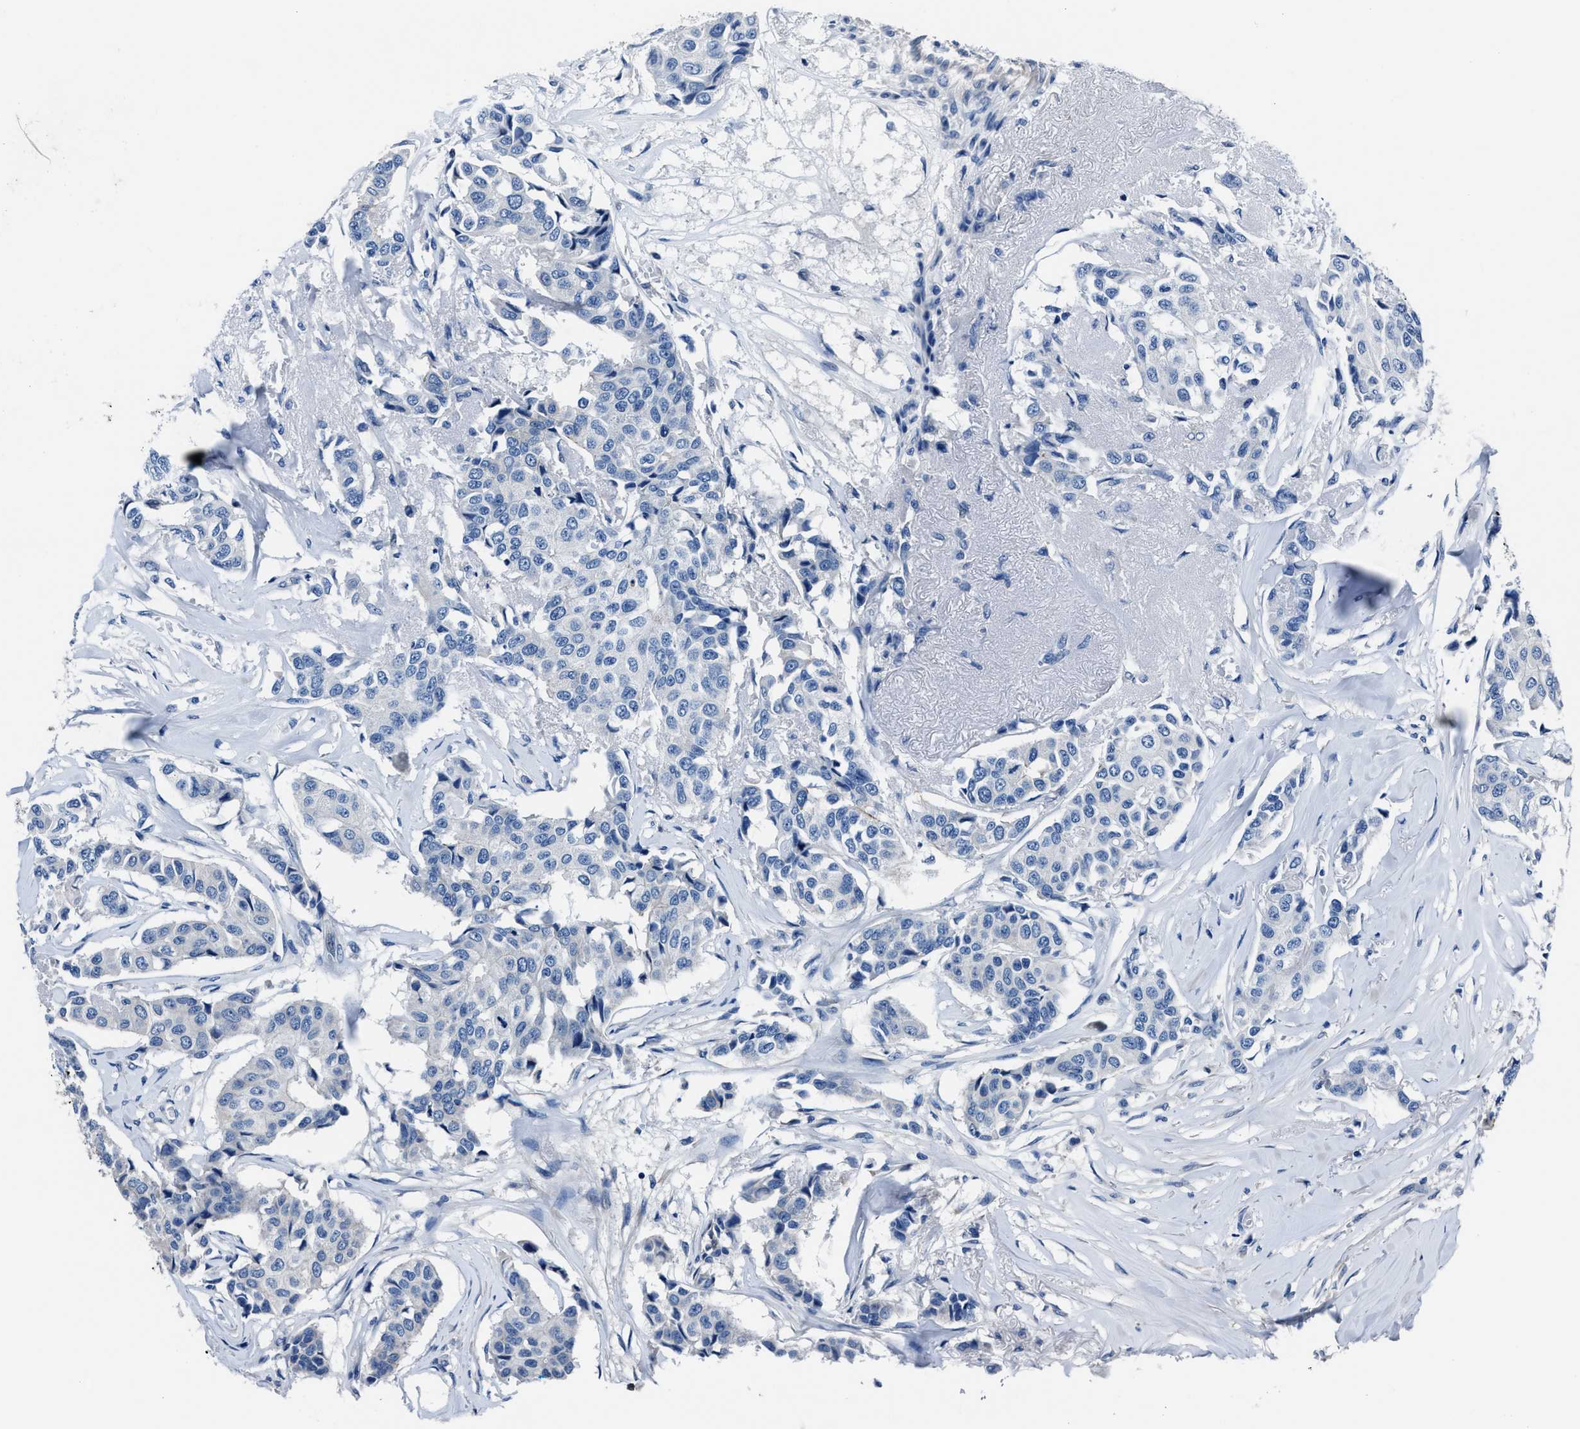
{"staining": {"intensity": "negative", "quantity": "none", "location": "none"}, "tissue": "breast cancer", "cell_type": "Tumor cells", "image_type": "cancer", "snomed": [{"axis": "morphology", "description": "Duct carcinoma"}, {"axis": "topography", "description": "Breast"}], "caption": "Histopathology image shows no protein positivity in tumor cells of breast cancer tissue.", "gene": "LMO7", "patient": {"sex": "female", "age": 80}}